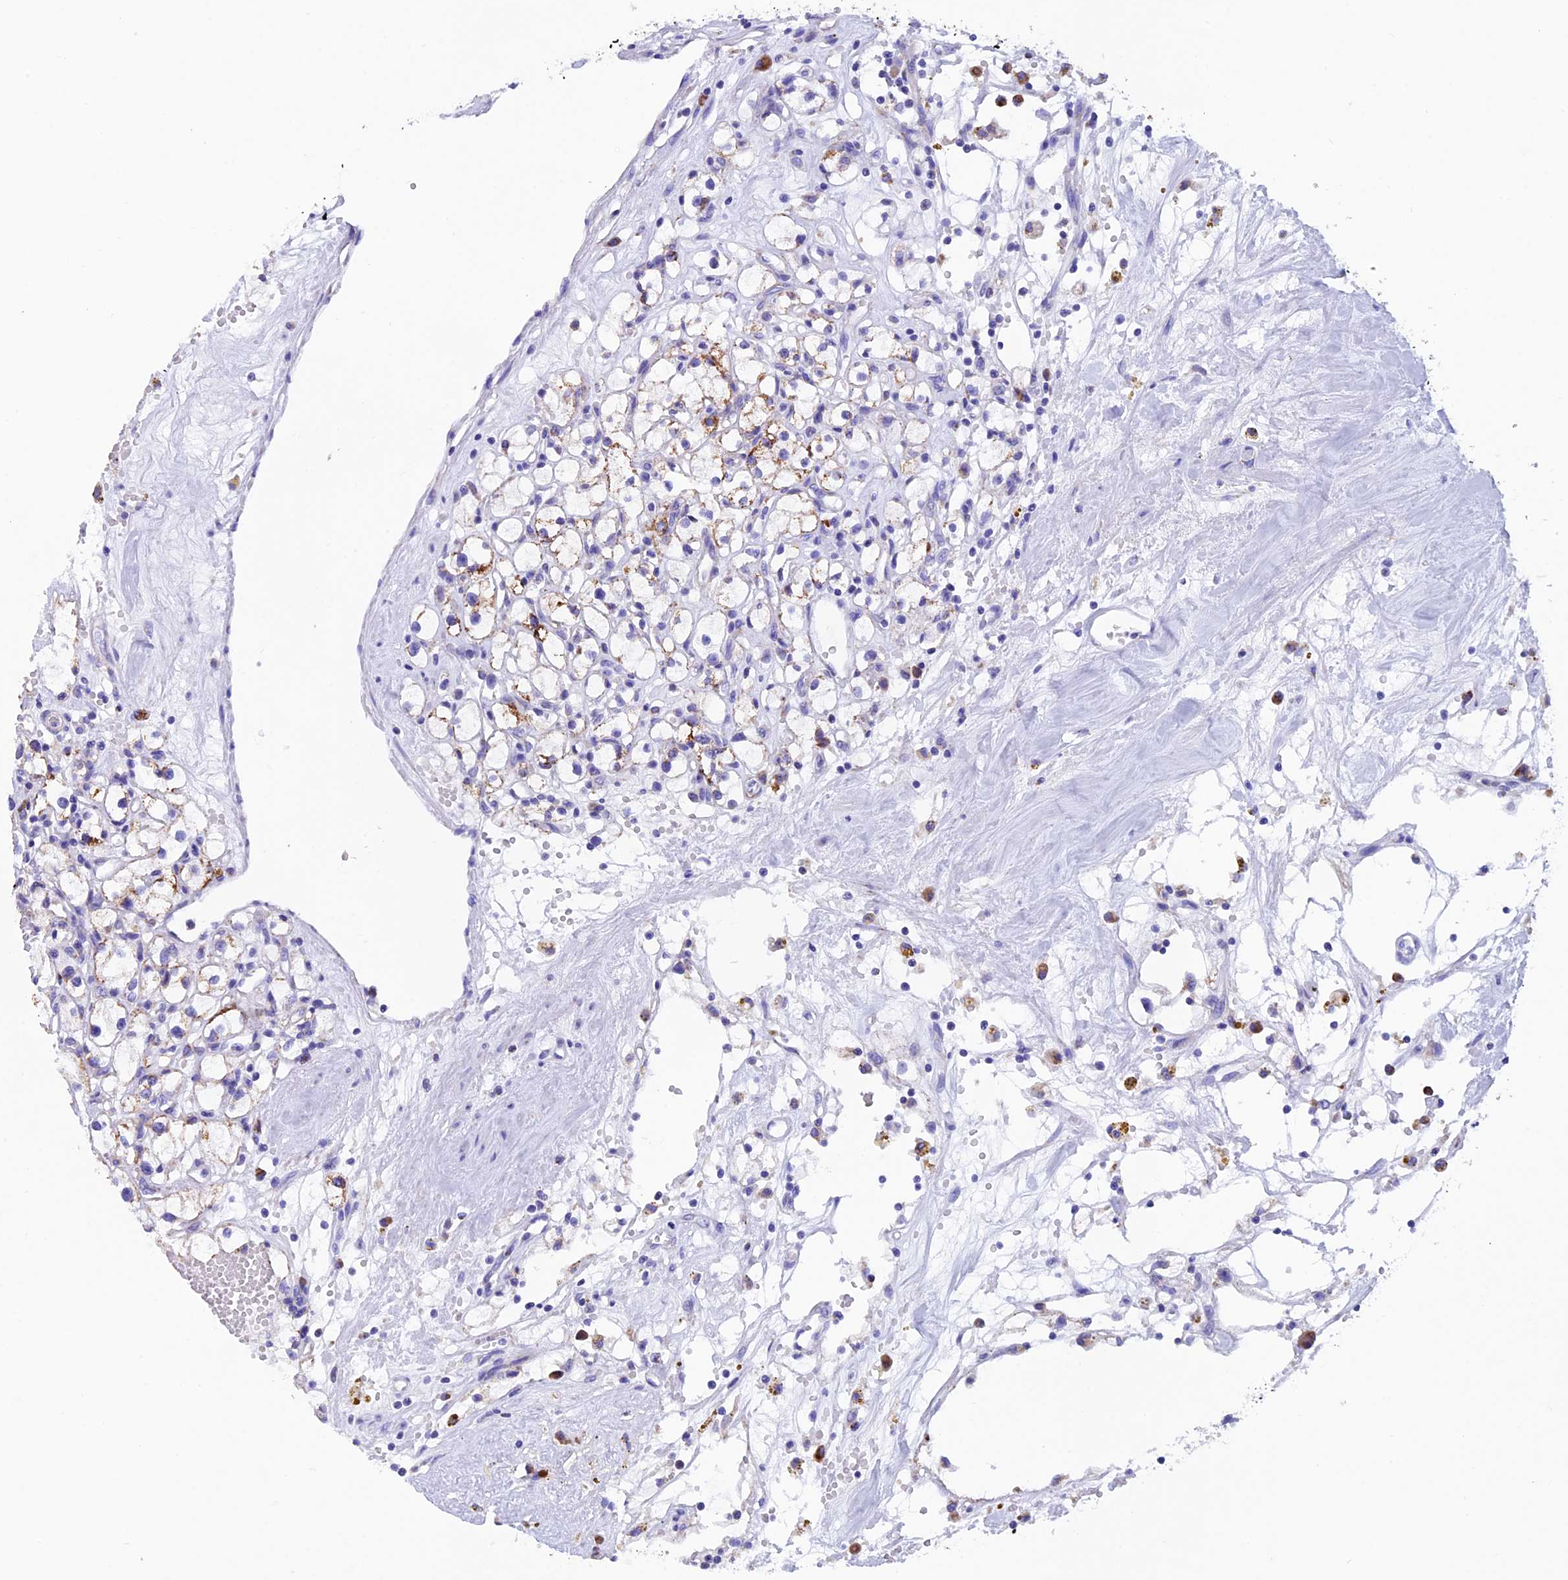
{"staining": {"intensity": "moderate", "quantity": "<25%", "location": "cytoplasmic/membranous"}, "tissue": "renal cancer", "cell_type": "Tumor cells", "image_type": "cancer", "snomed": [{"axis": "morphology", "description": "Adenocarcinoma, NOS"}, {"axis": "topography", "description": "Kidney"}], "caption": "Immunohistochemistry (IHC) staining of renal adenocarcinoma, which shows low levels of moderate cytoplasmic/membranous expression in about <25% of tumor cells indicating moderate cytoplasmic/membranous protein expression. The staining was performed using DAB (brown) for protein detection and nuclei were counterstained in hematoxylin (blue).", "gene": "SLC8B1", "patient": {"sex": "male", "age": 56}}